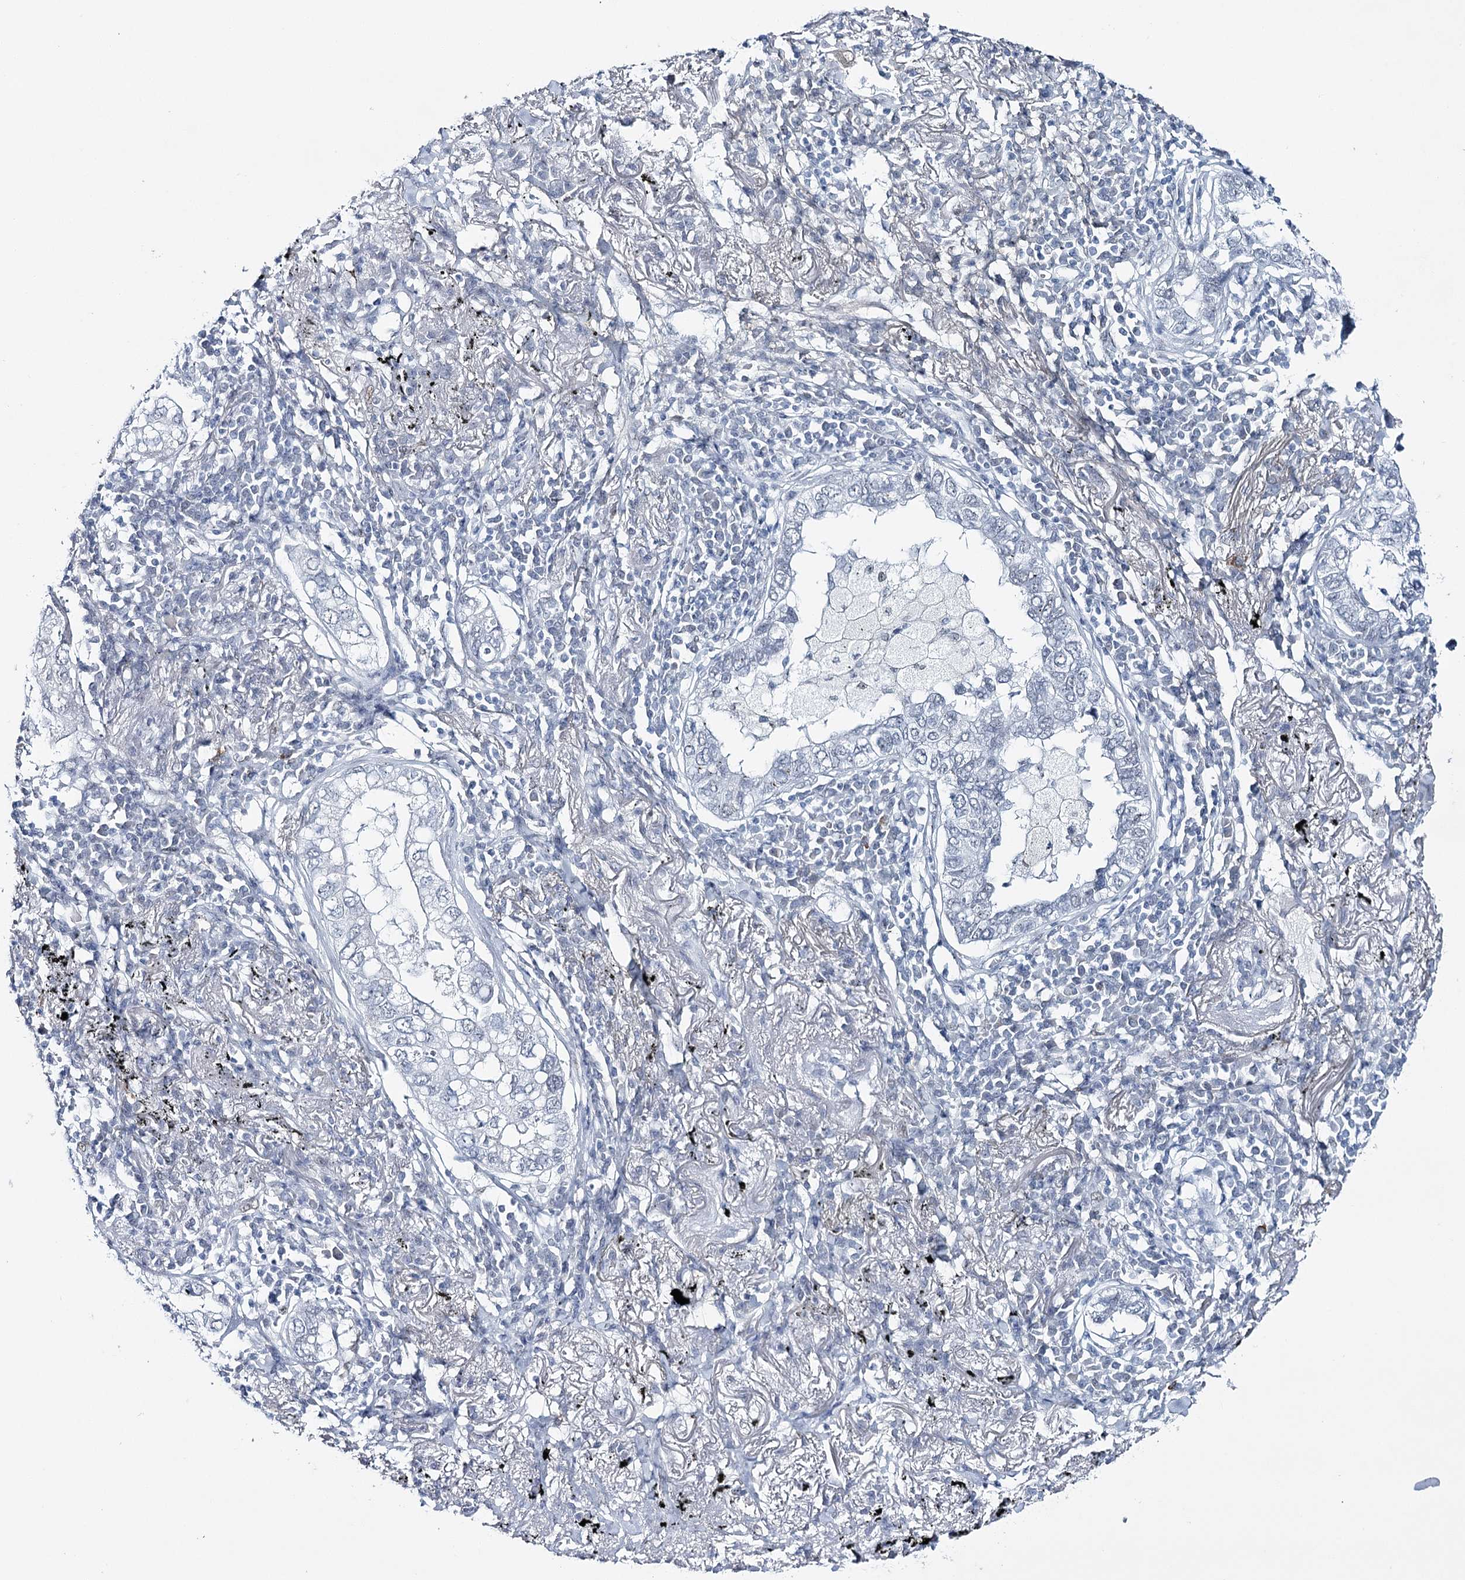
{"staining": {"intensity": "negative", "quantity": "none", "location": "none"}, "tissue": "lung cancer", "cell_type": "Tumor cells", "image_type": "cancer", "snomed": [{"axis": "morphology", "description": "Adenocarcinoma, NOS"}, {"axis": "topography", "description": "Lung"}], "caption": "Immunohistochemistry (IHC) of human lung adenocarcinoma displays no positivity in tumor cells.", "gene": "ZC3H8", "patient": {"sex": "male", "age": 65}}